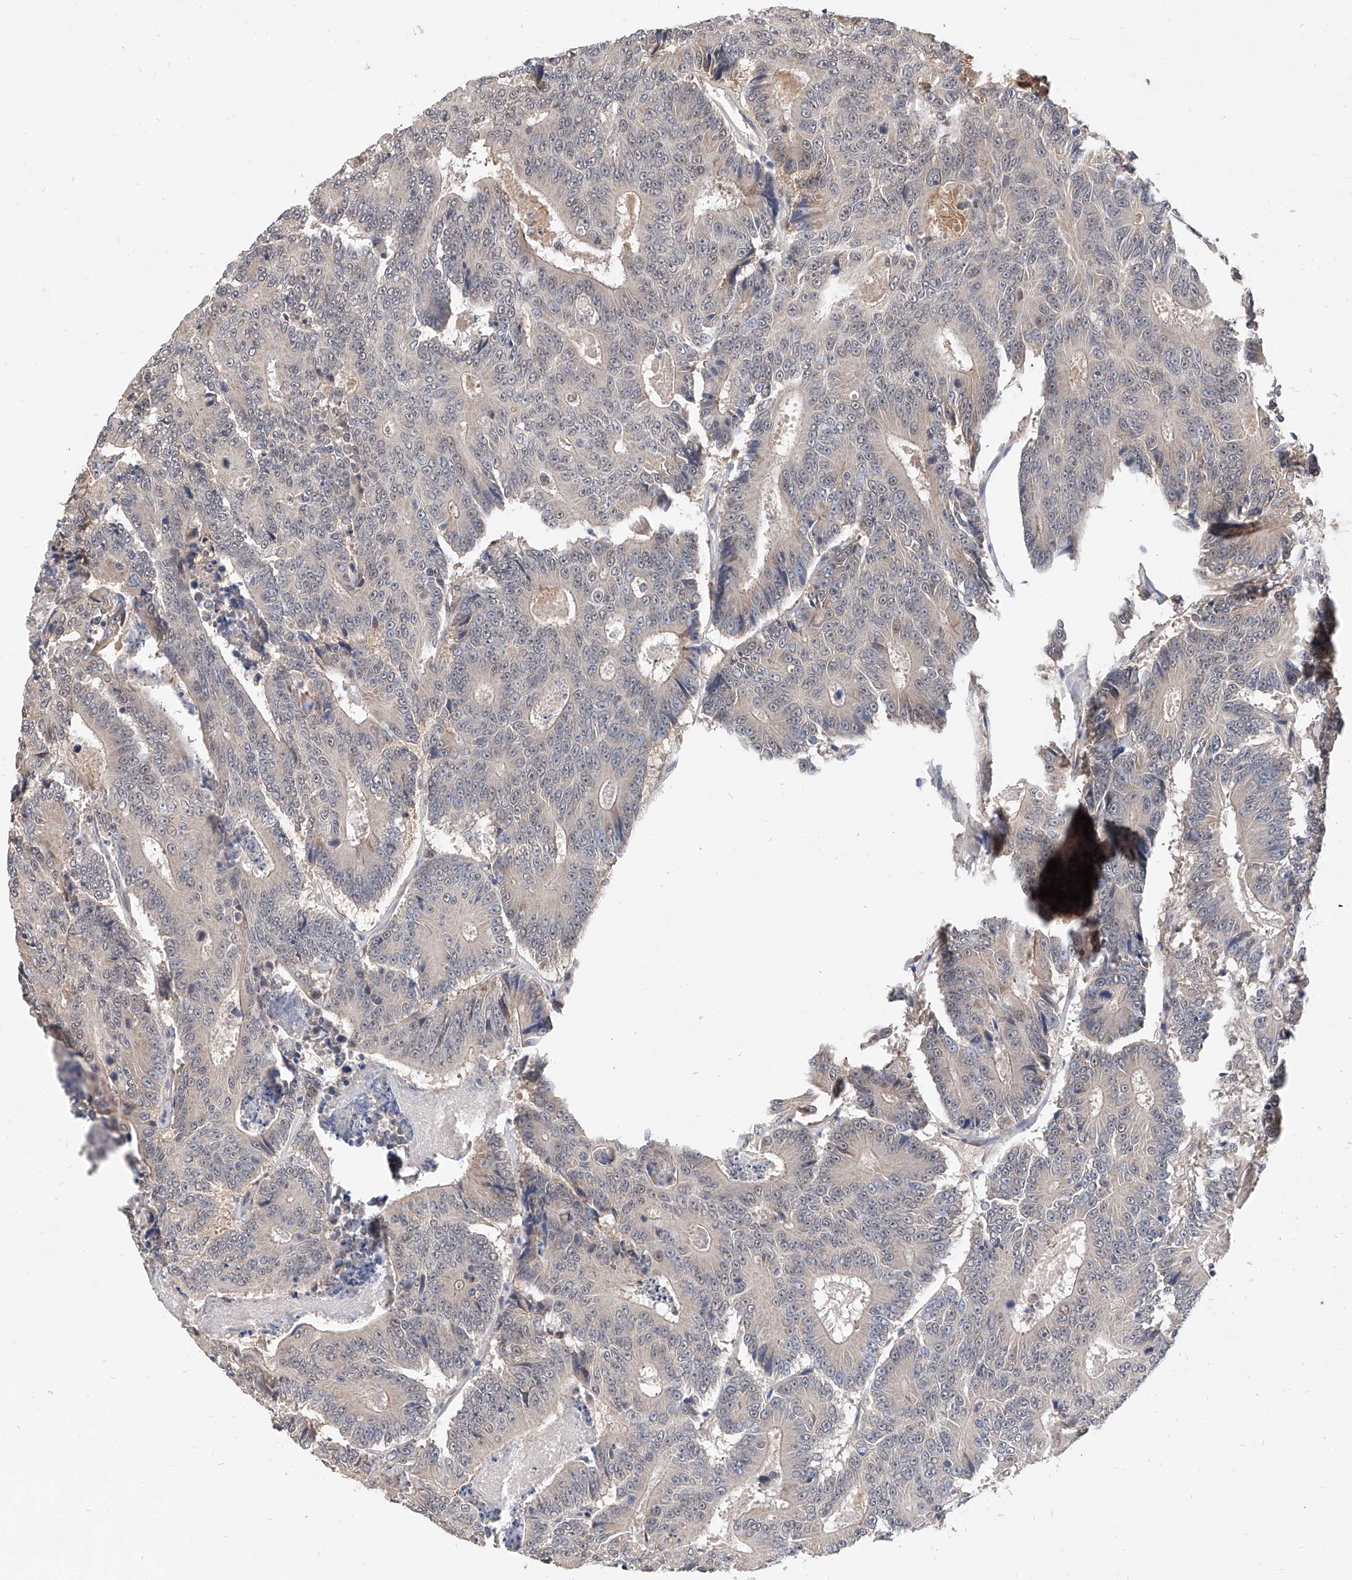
{"staining": {"intensity": "negative", "quantity": "none", "location": "none"}, "tissue": "colorectal cancer", "cell_type": "Tumor cells", "image_type": "cancer", "snomed": [{"axis": "morphology", "description": "Adenocarcinoma, NOS"}, {"axis": "topography", "description": "Colon"}], "caption": "Tumor cells show no significant protein staining in colorectal adenocarcinoma. (Immunohistochemistry, brightfield microscopy, high magnification).", "gene": "CARMIL3", "patient": {"sex": "male", "age": 83}}